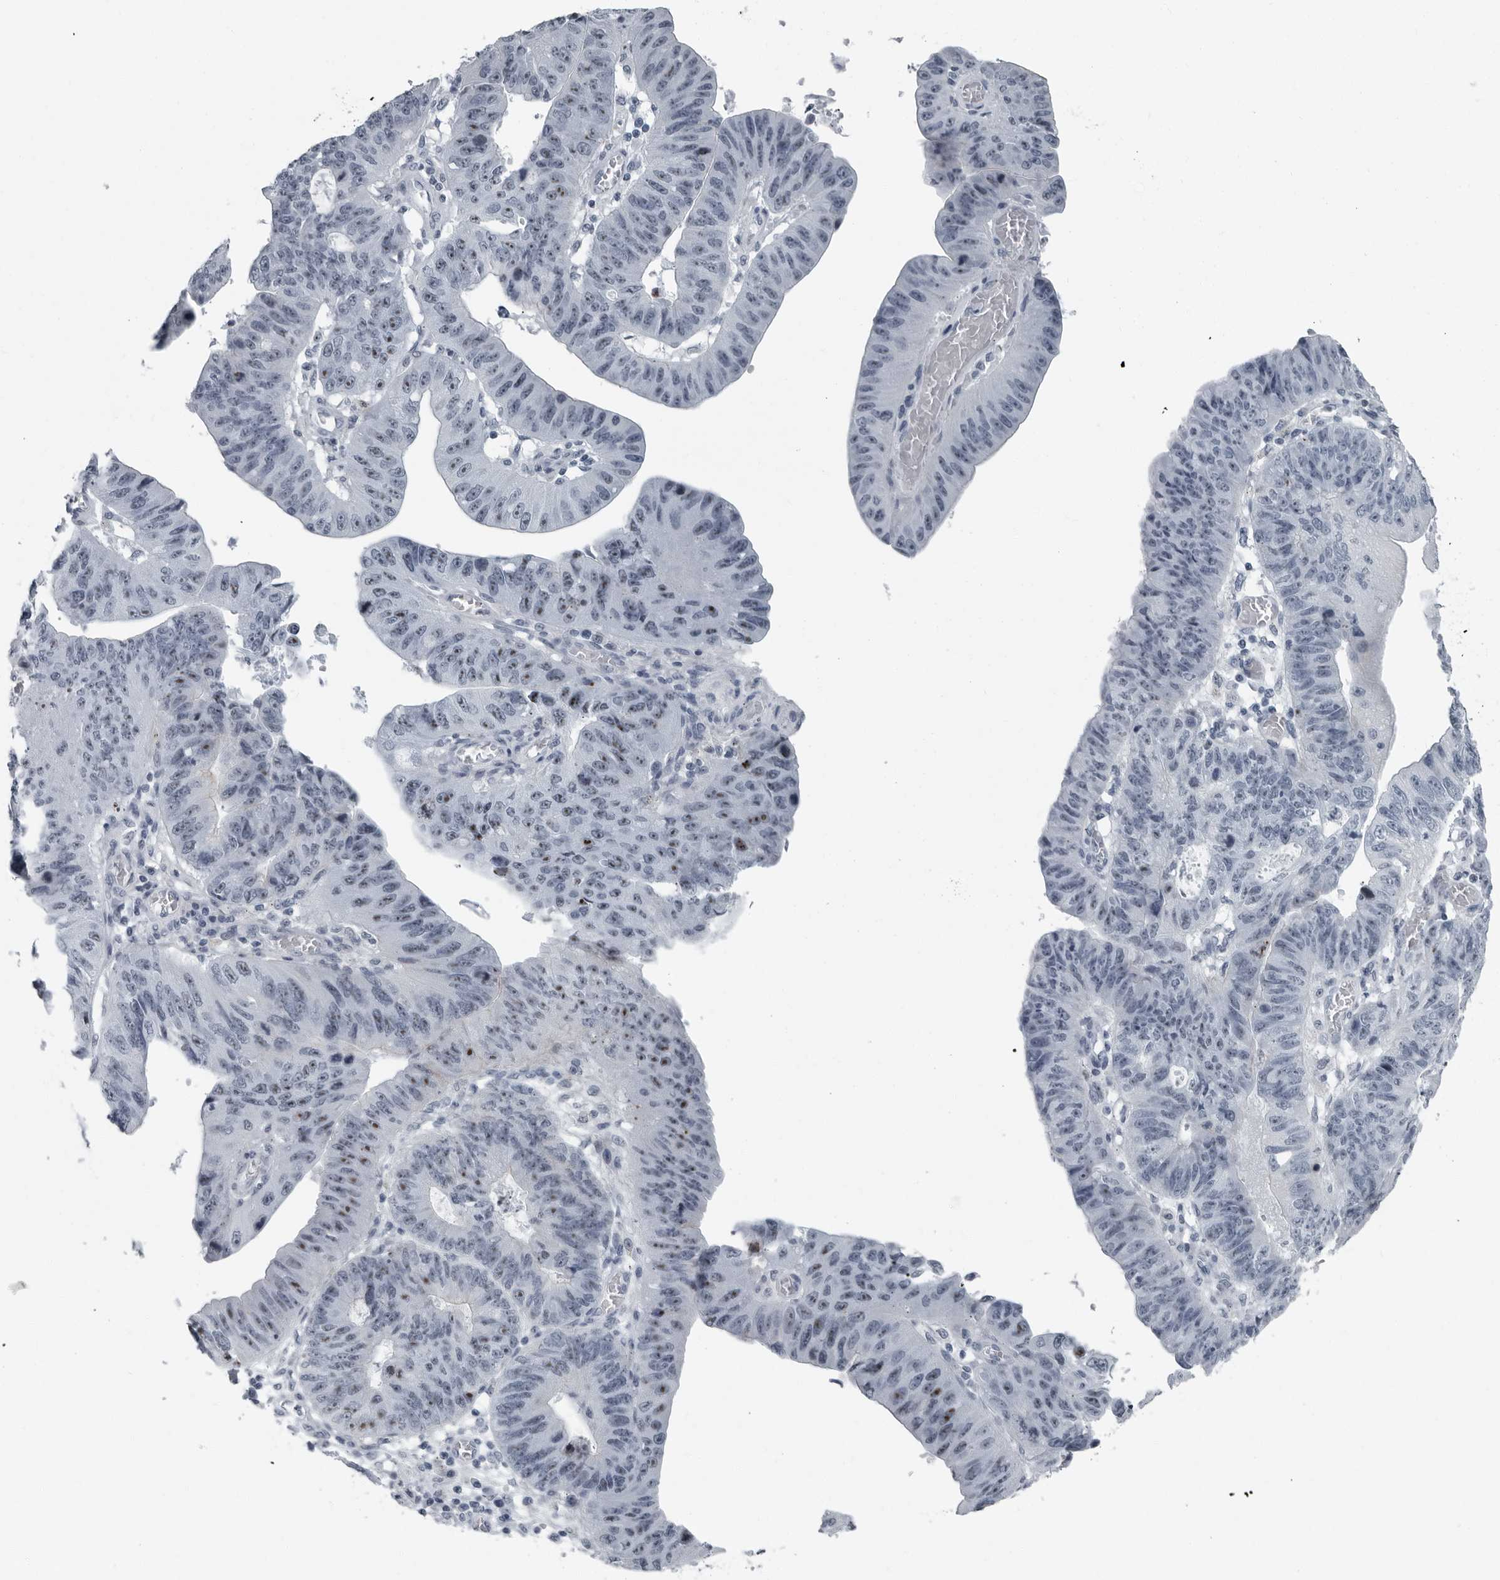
{"staining": {"intensity": "moderate", "quantity": "25%-75%", "location": "nuclear"}, "tissue": "stomach cancer", "cell_type": "Tumor cells", "image_type": "cancer", "snomed": [{"axis": "morphology", "description": "Adenocarcinoma, NOS"}, {"axis": "topography", "description": "Stomach"}], "caption": "Immunohistochemical staining of human stomach cancer displays medium levels of moderate nuclear positivity in approximately 25%-75% of tumor cells.", "gene": "PDCD11", "patient": {"sex": "male", "age": 59}}